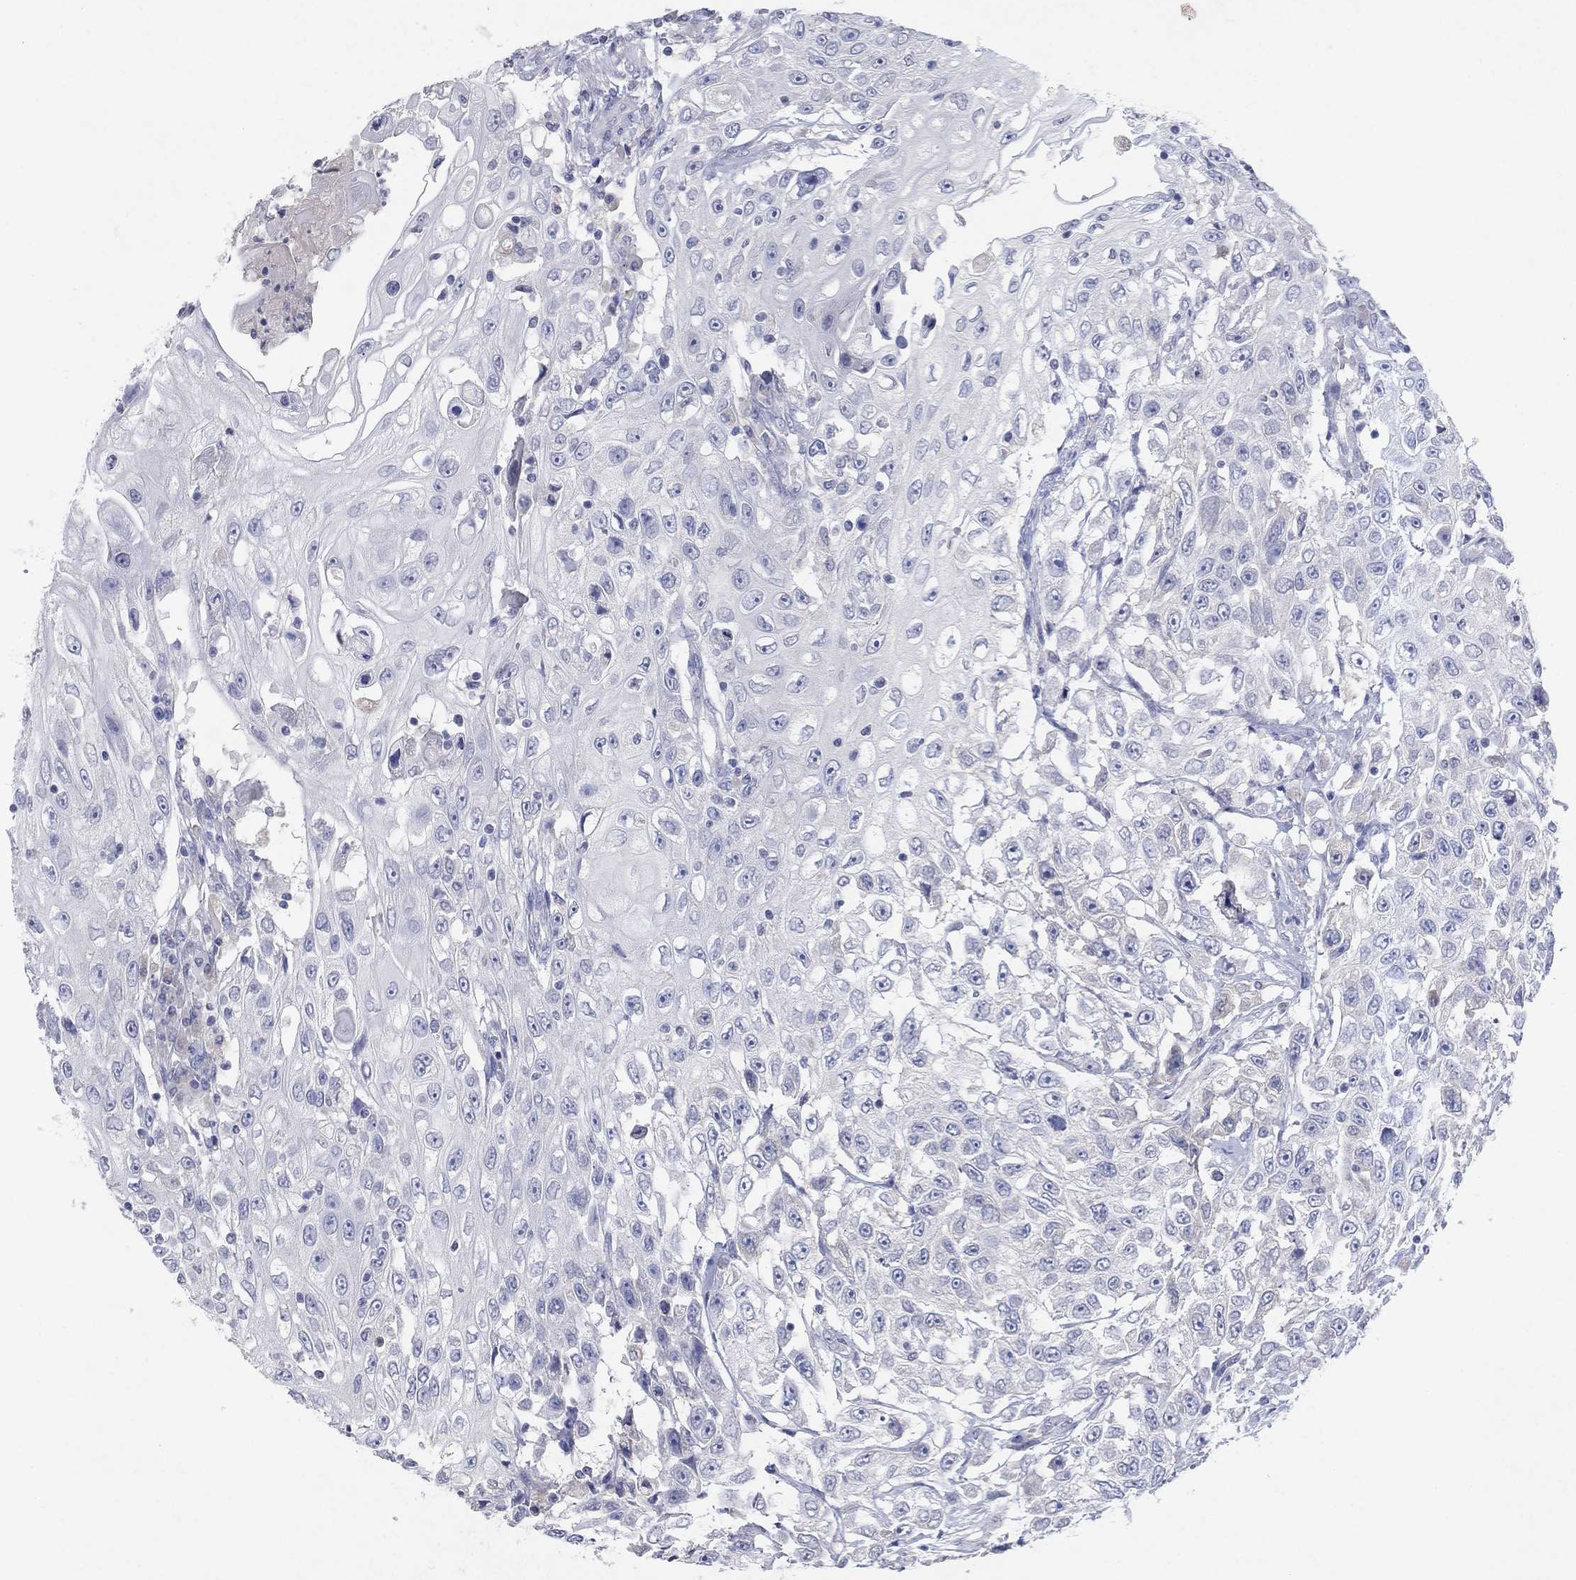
{"staining": {"intensity": "negative", "quantity": "none", "location": "none"}, "tissue": "urothelial cancer", "cell_type": "Tumor cells", "image_type": "cancer", "snomed": [{"axis": "morphology", "description": "Urothelial carcinoma, High grade"}, {"axis": "topography", "description": "Urinary bladder"}], "caption": "Immunohistochemistry micrograph of neoplastic tissue: human urothelial cancer stained with DAB (3,3'-diaminobenzidine) reveals no significant protein expression in tumor cells.", "gene": "KRT40", "patient": {"sex": "female", "age": 56}}